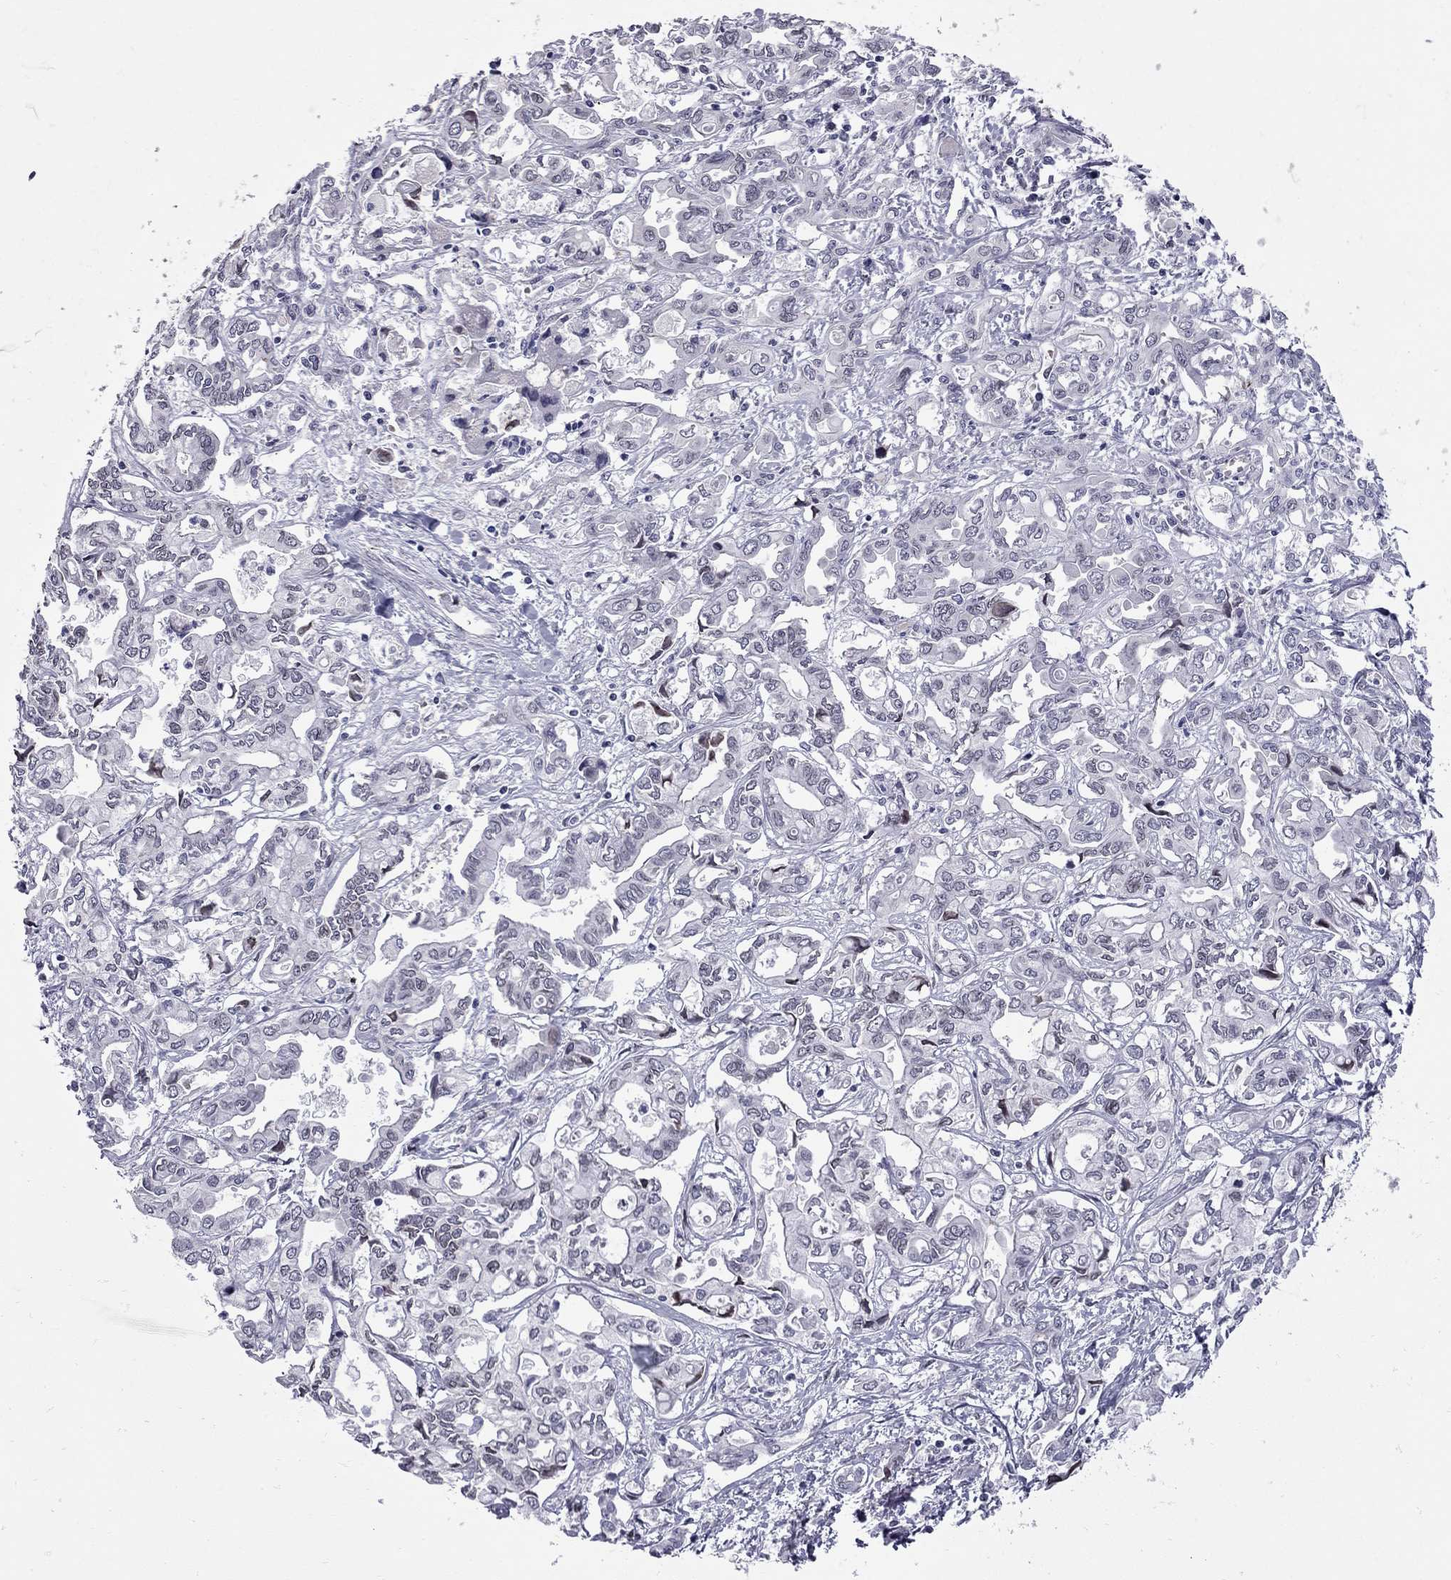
{"staining": {"intensity": "negative", "quantity": "none", "location": "none"}, "tissue": "liver cancer", "cell_type": "Tumor cells", "image_type": "cancer", "snomed": [{"axis": "morphology", "description": "Cholangiocarcinoma"}, {"axis": "topography", "description": "Liver"}], "caption": "This image is of liver cholangiocarcinoma stained with immunohistochemistry (IHC) to label a protein in brown with the nuclei are counter-stained blue. There is no staining in tumor cells. The staining was performed using DAB (3,3'-diaminobenzidine) to visualize the protein expression in brown, while the nuclei were stained in blue with hematoxylin (Magnification: 20x).", "gene": "CLTCL1", "patient": {"sex": "female", "age": 64}}